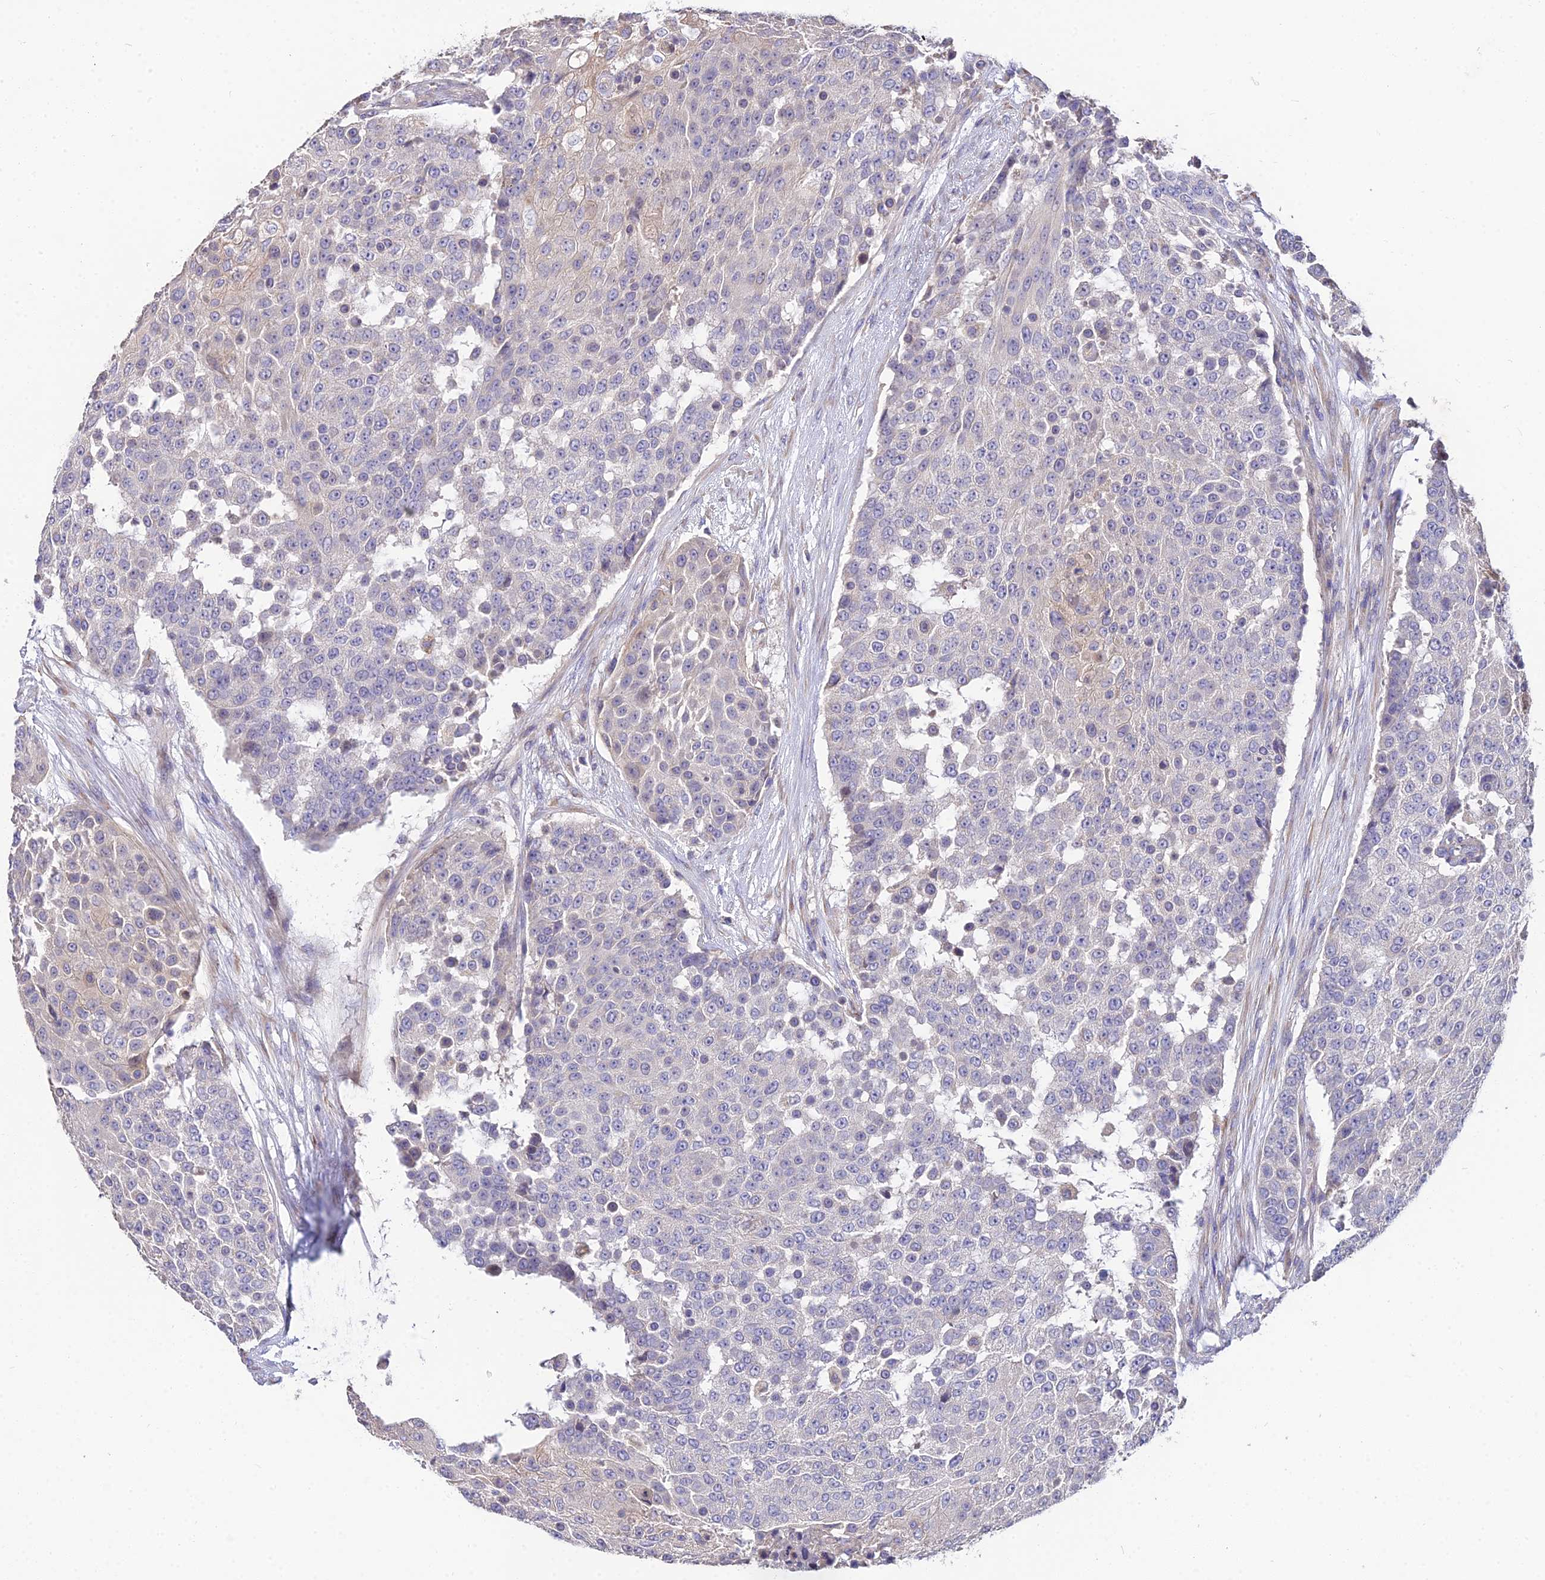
{"staining": {"intensity": "negative", "quantity": "none", "location": "none"}, "tissue": "urothelial cancer", "cell_type": "Tumor cells", "image_type": "cancer", "snomed": [{"axis": "morphology", "description": "Urothelial carcinoma, High grade"}, {"axis": "topography", "description": "Urinary bladder"}], "caption": "Tumor cells are negative for protein expression in human urothelial carcinoma (high-grade).", "gene": "ARL8B", "patient": {"sex": "female", "age": 63}}